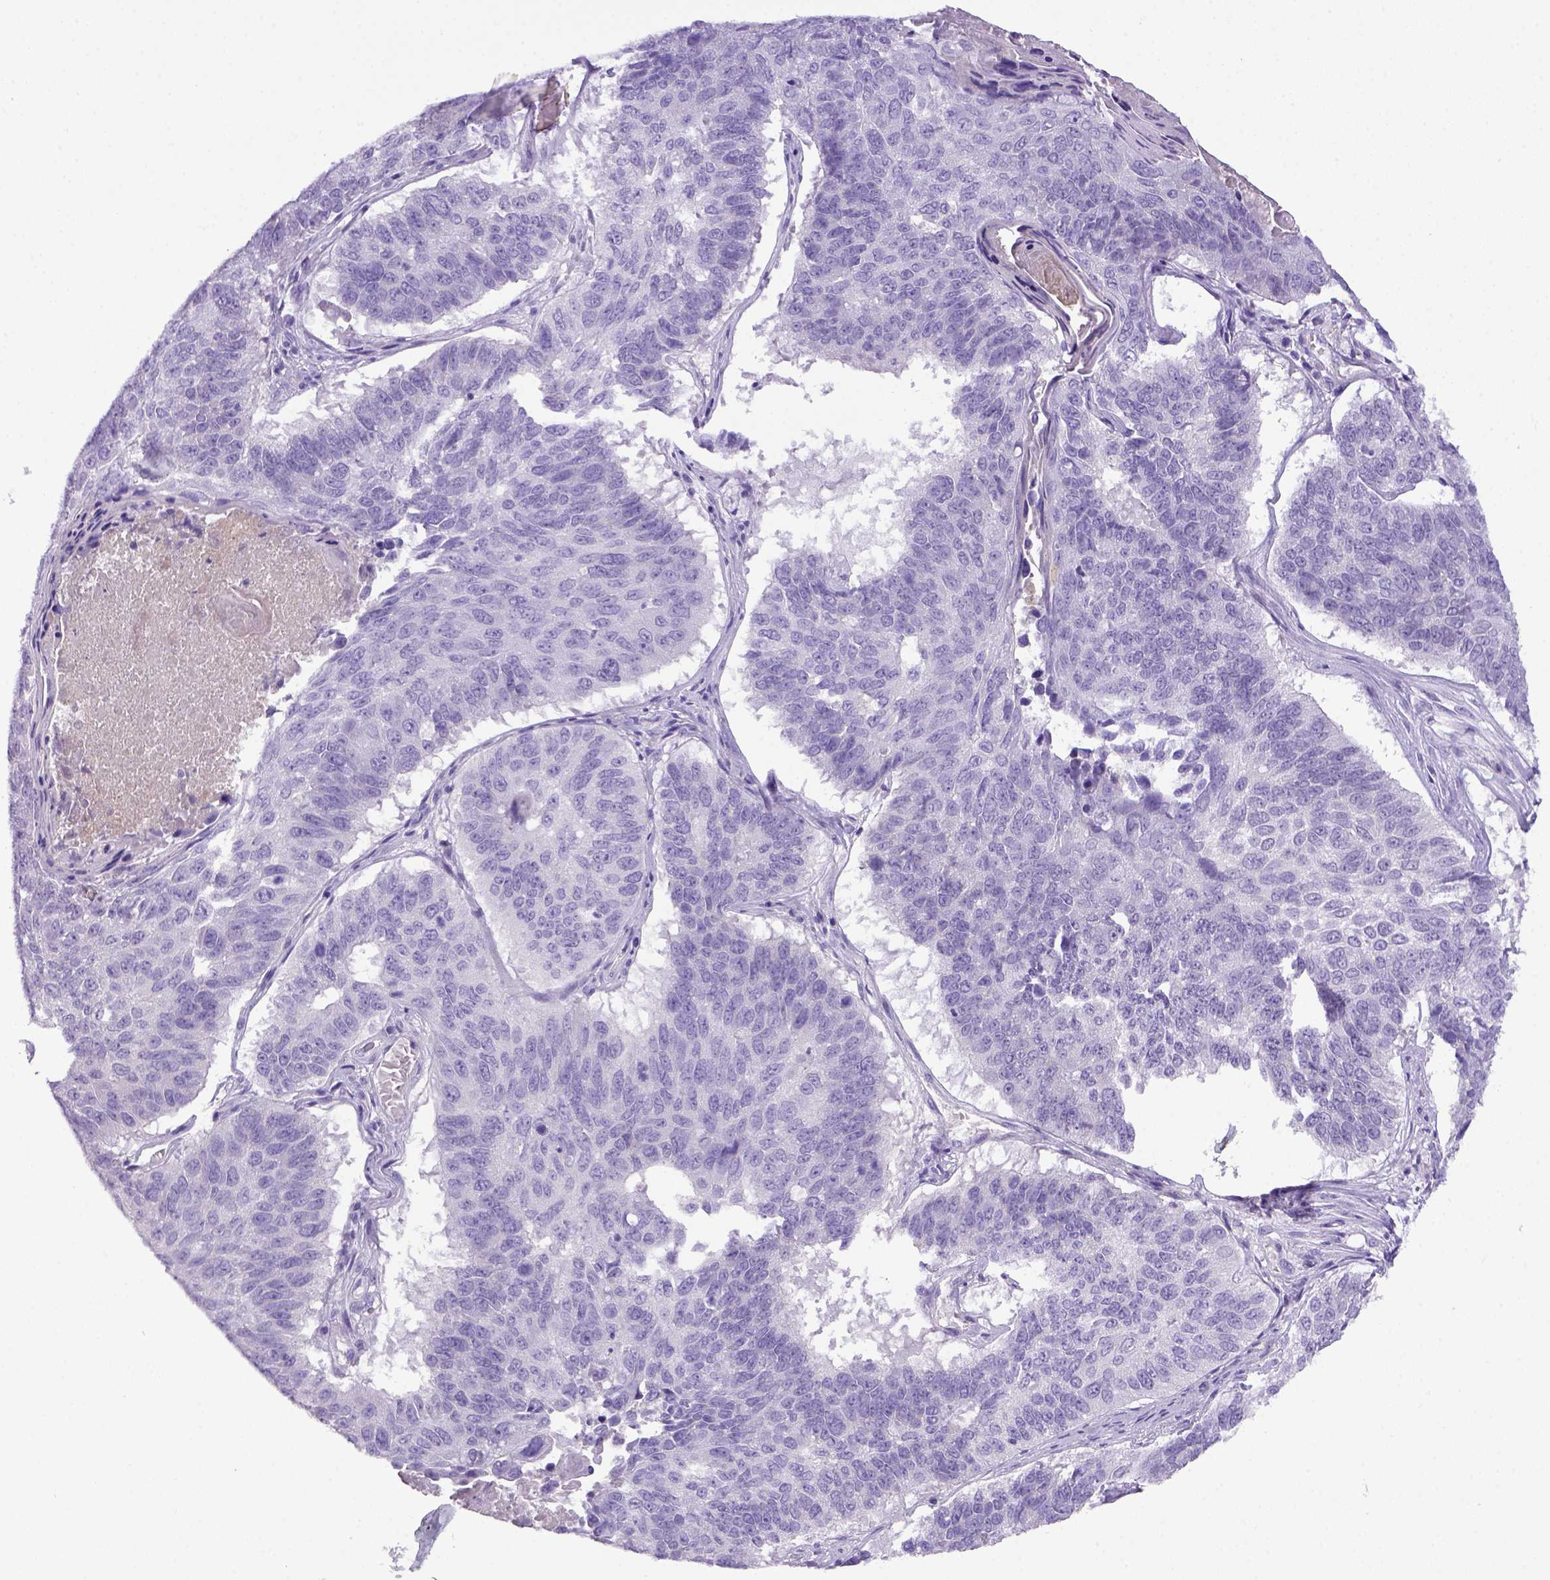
{"staining": {"intensity": "negative", "quantity": "none", "location": "none"}, "tissue": "lung cancer", "cell_type": "Tumor cells", "image_type": "cancer", "snomed": [{"axis": "morphology", "description": "Squamous cell carcinoma, NOS"}, {"axis": "topography", "description": "Lung"}], "caption": "This is an immunohistochemistry micrograph of lung squamous cell carcinoma. There is no expression in tumor cells.", "gene": "ITIH4", "patient": {"sex": "male", "age": 73}}